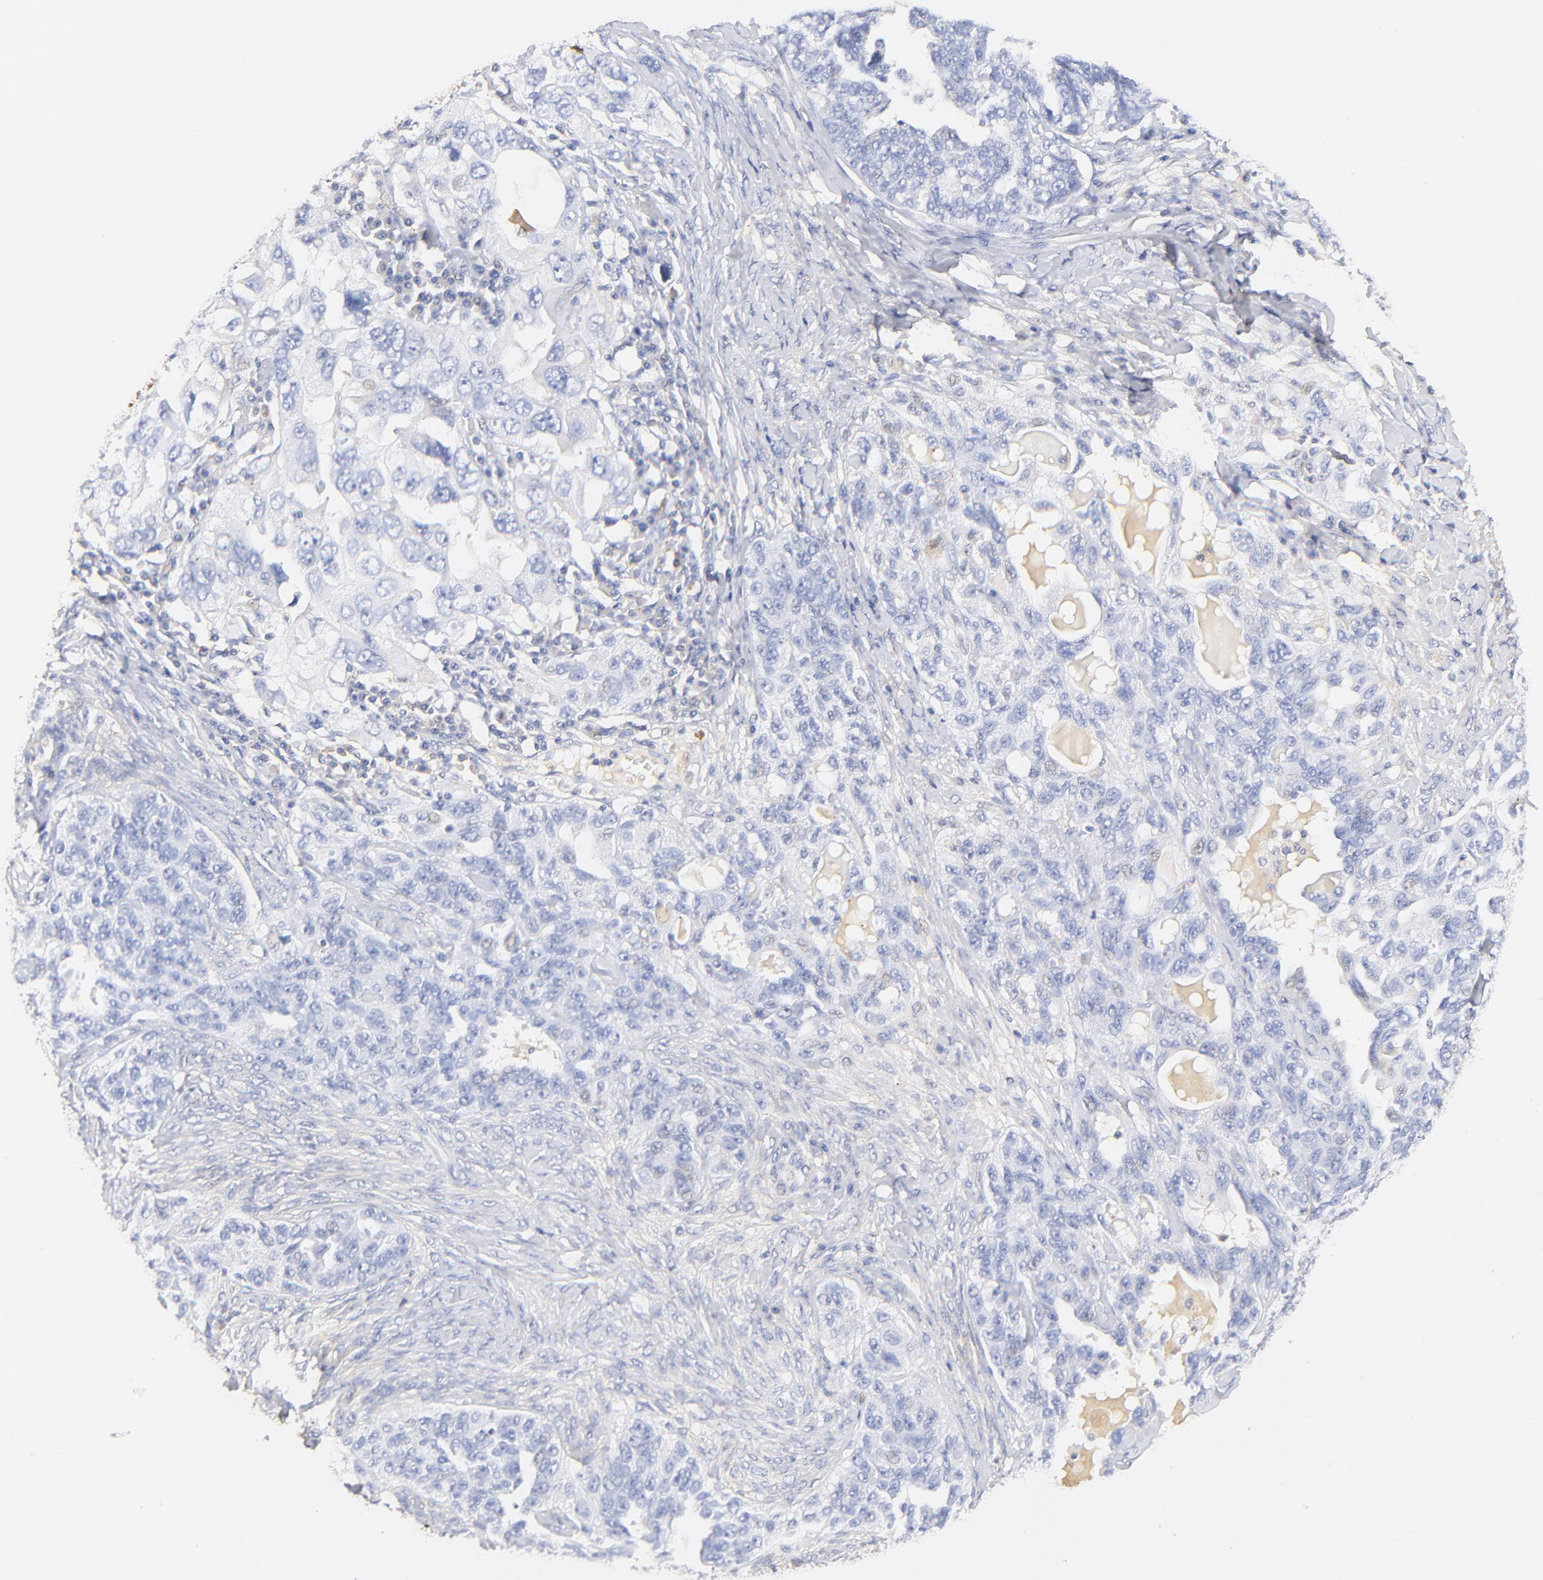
{"staining": {"intensity": "negative", "quantity": "none", "location": "none"}, "tissue": "ovarian cancer", "cell_type": "Tumor cells", "image_type": "cancer", "snomed": [{"axis": "morphology", "description": "Cystadenocarcinoma, serous, NOS"}, {"axis": "topography", "description": "Ovary"}], "caption": "An immunohistochemistry micrograph of serous cystadenocarcinoma (ovarian) is shown. There is no staining in tumor cells of serous cystadenocarcinoma (ovarian).", "gene": "MDGA2", "patient": {"sex": "female", "age": 82}}